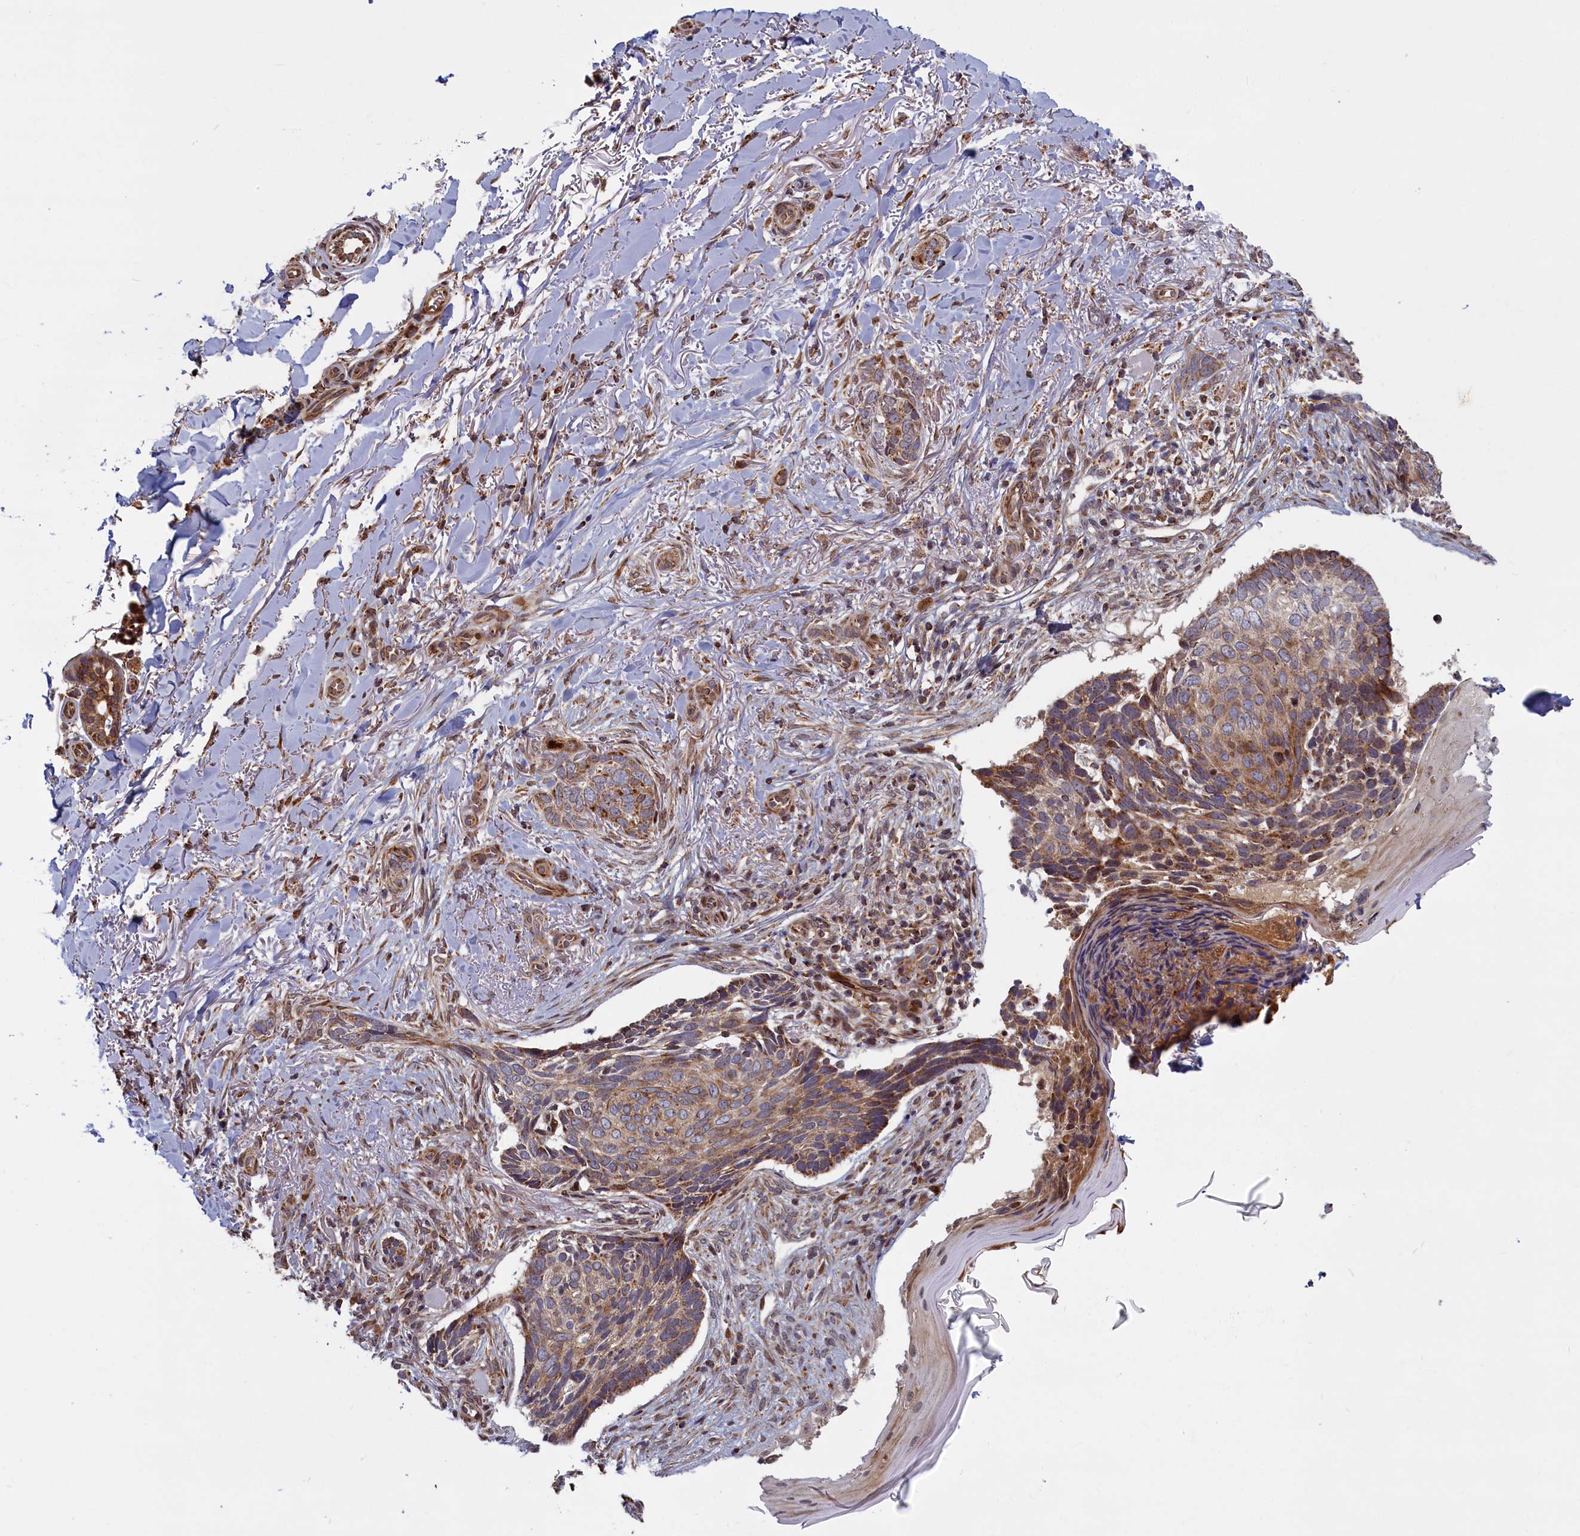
{"staining": {"intensity": "moderate", "quantity": ">75%", "location": "cytoplasmic/membranous"}, "tissue": "skin cancer", "cell_type": "Tumor cells", "image_type": "cancer", "snomed": [{"axis": "morphology", "description": "Normal tissue, NOS"}, {"axis": "morphology", "description": "Basal cell carcinoma"}, {"axis": "topography", "description": "Skin"}], "caption": "Tumor cells reveal medium levels of moderate cytoplasmic/membranous expression in approximately >75% of cells in skin cancer.", "gene": "PLA2G10", "patient": {"sex": "female", "age": 67}}